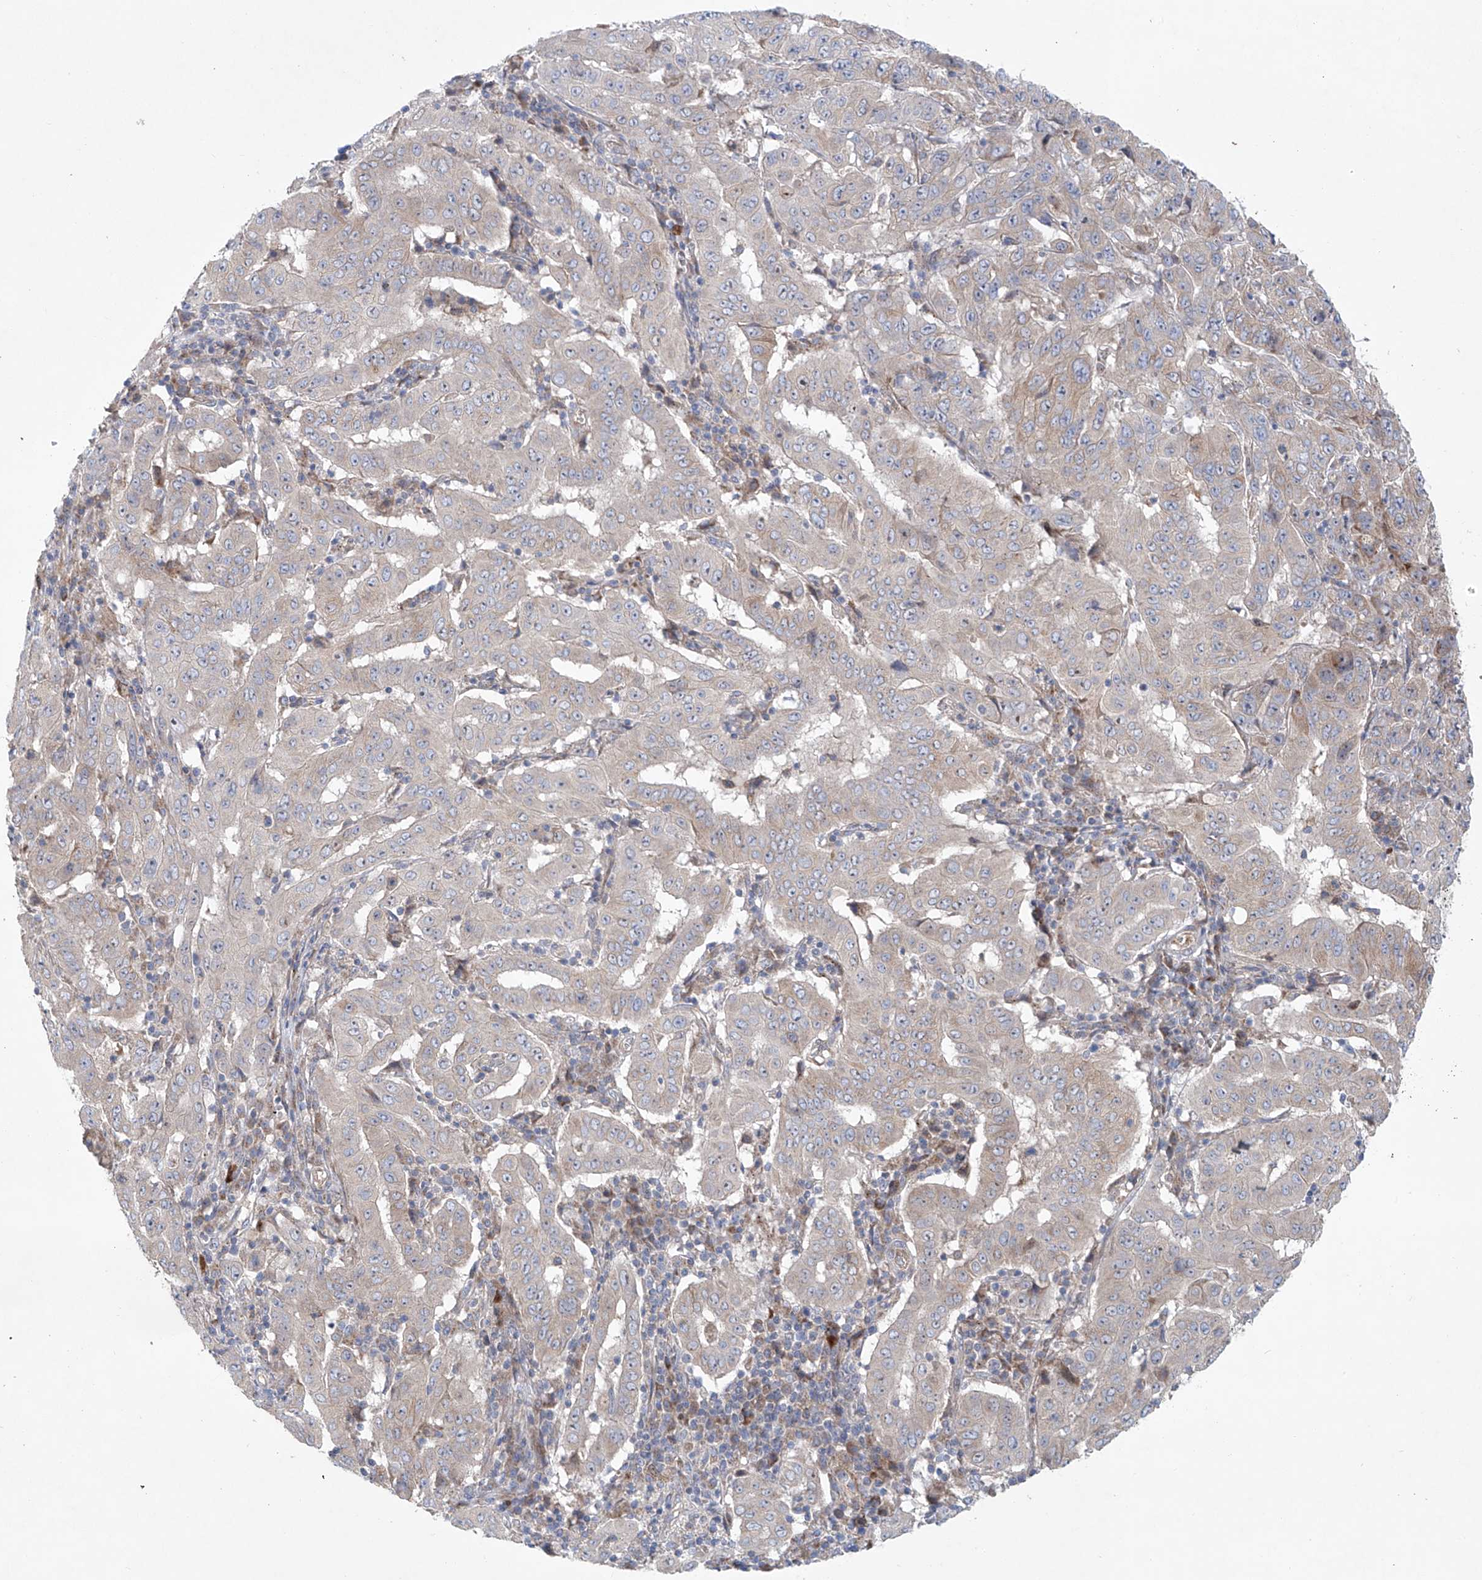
{"staining": {"intensity": "negative", "quantity": "none", "location": "none"}, "tissue": "pancreatic cancer", "cell_type": "Tumor cells", "image_type": "cancer", "snomed": [{"axis": "morphology", "description": "Adenocarcinoma, NOS"}, {"axis": "topography", "description": "Pancreas"}], "caption": "There is no significant positivity in tumor cells of adenocarcinoma (pancreatic).", "gene": "KLC4", "patient": {"sex": "male", "age": 63}}